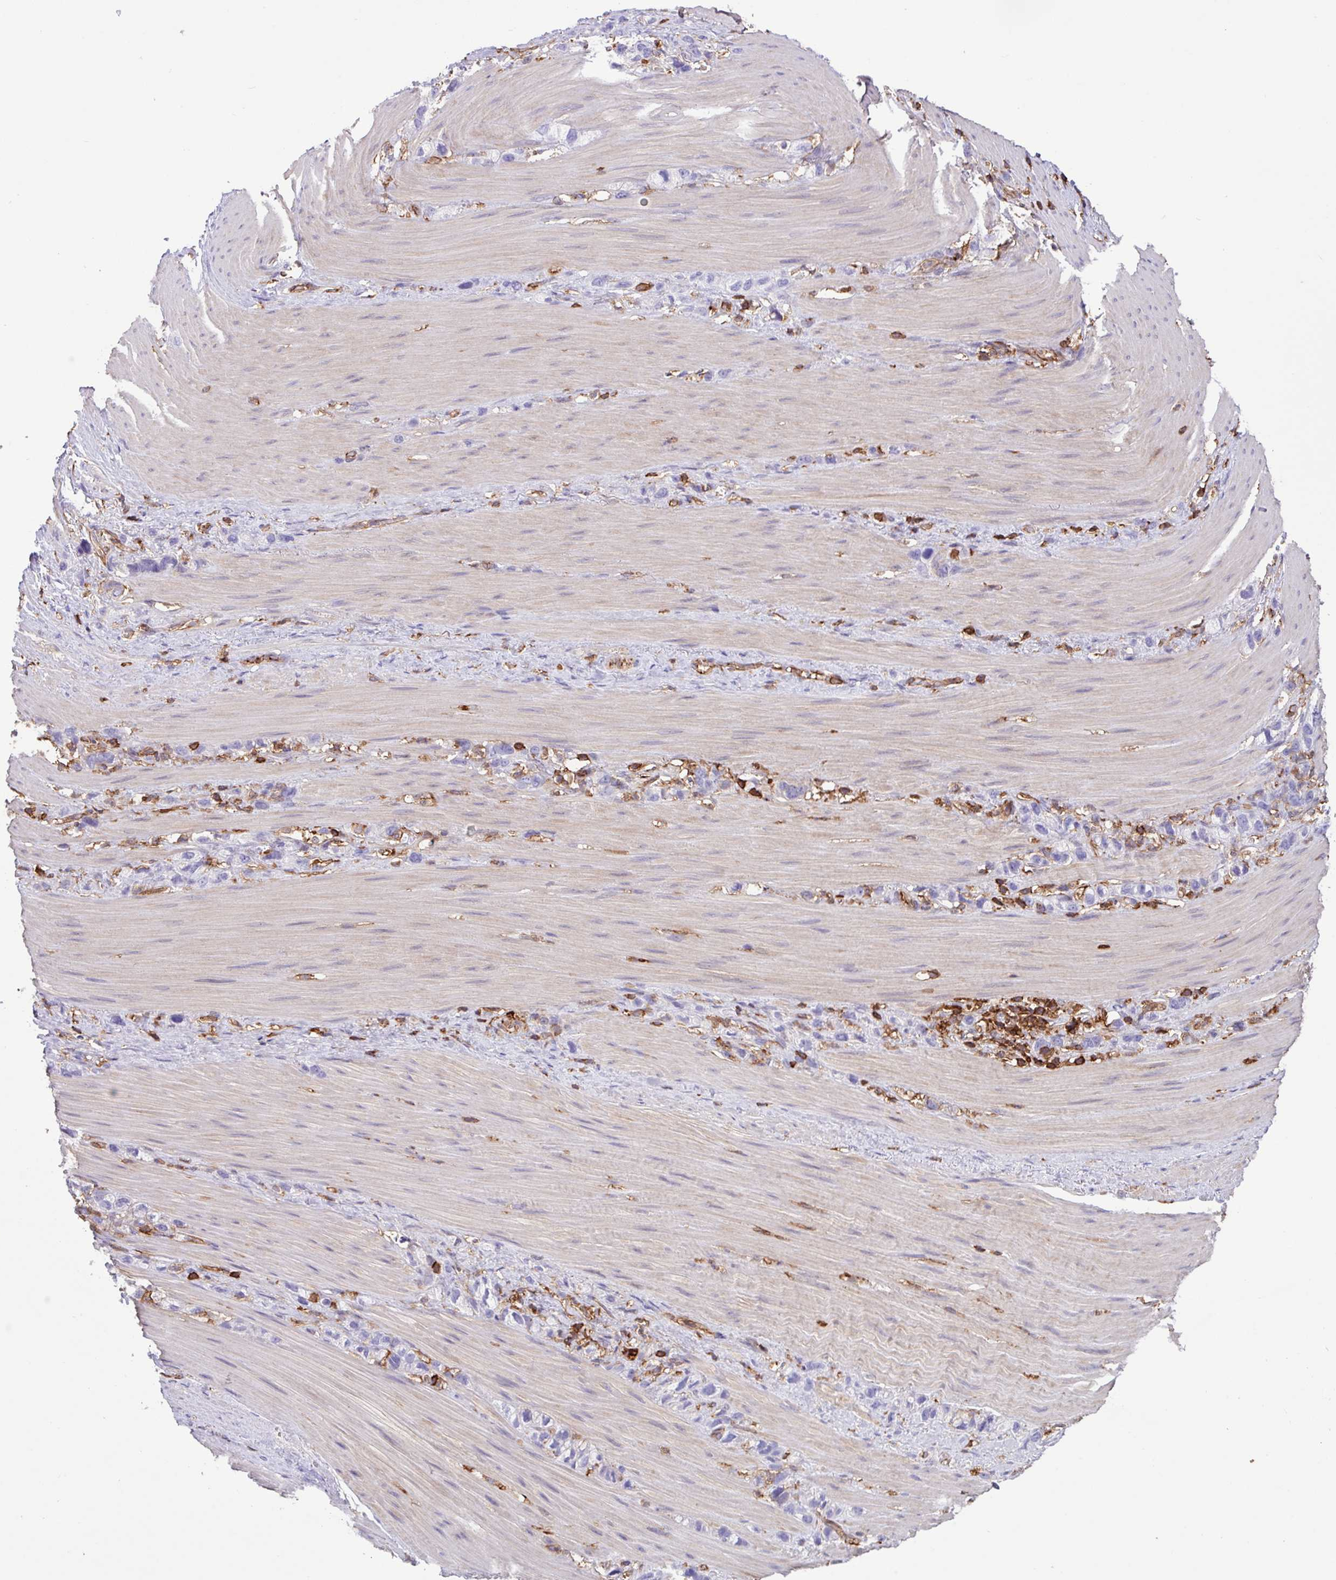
{"staining": {"intensity": "negative", "quantity": "none", "location": "none"}, "tissue": "stomach cancer", "cell_type": "Tumor cells", "image_type": "cancer", "snomed": [{"axis": "morphology", "description": "Adenocarcinoma, NOS"}, {"axis": "topography", "description": "Stomach"}], "caption": "Immunohistochemical staining of stomach cancer exhibits no significant expression in tumor cells.", "gene": "PPP1R18", "patient": {"sex": "female", "age": 65}}